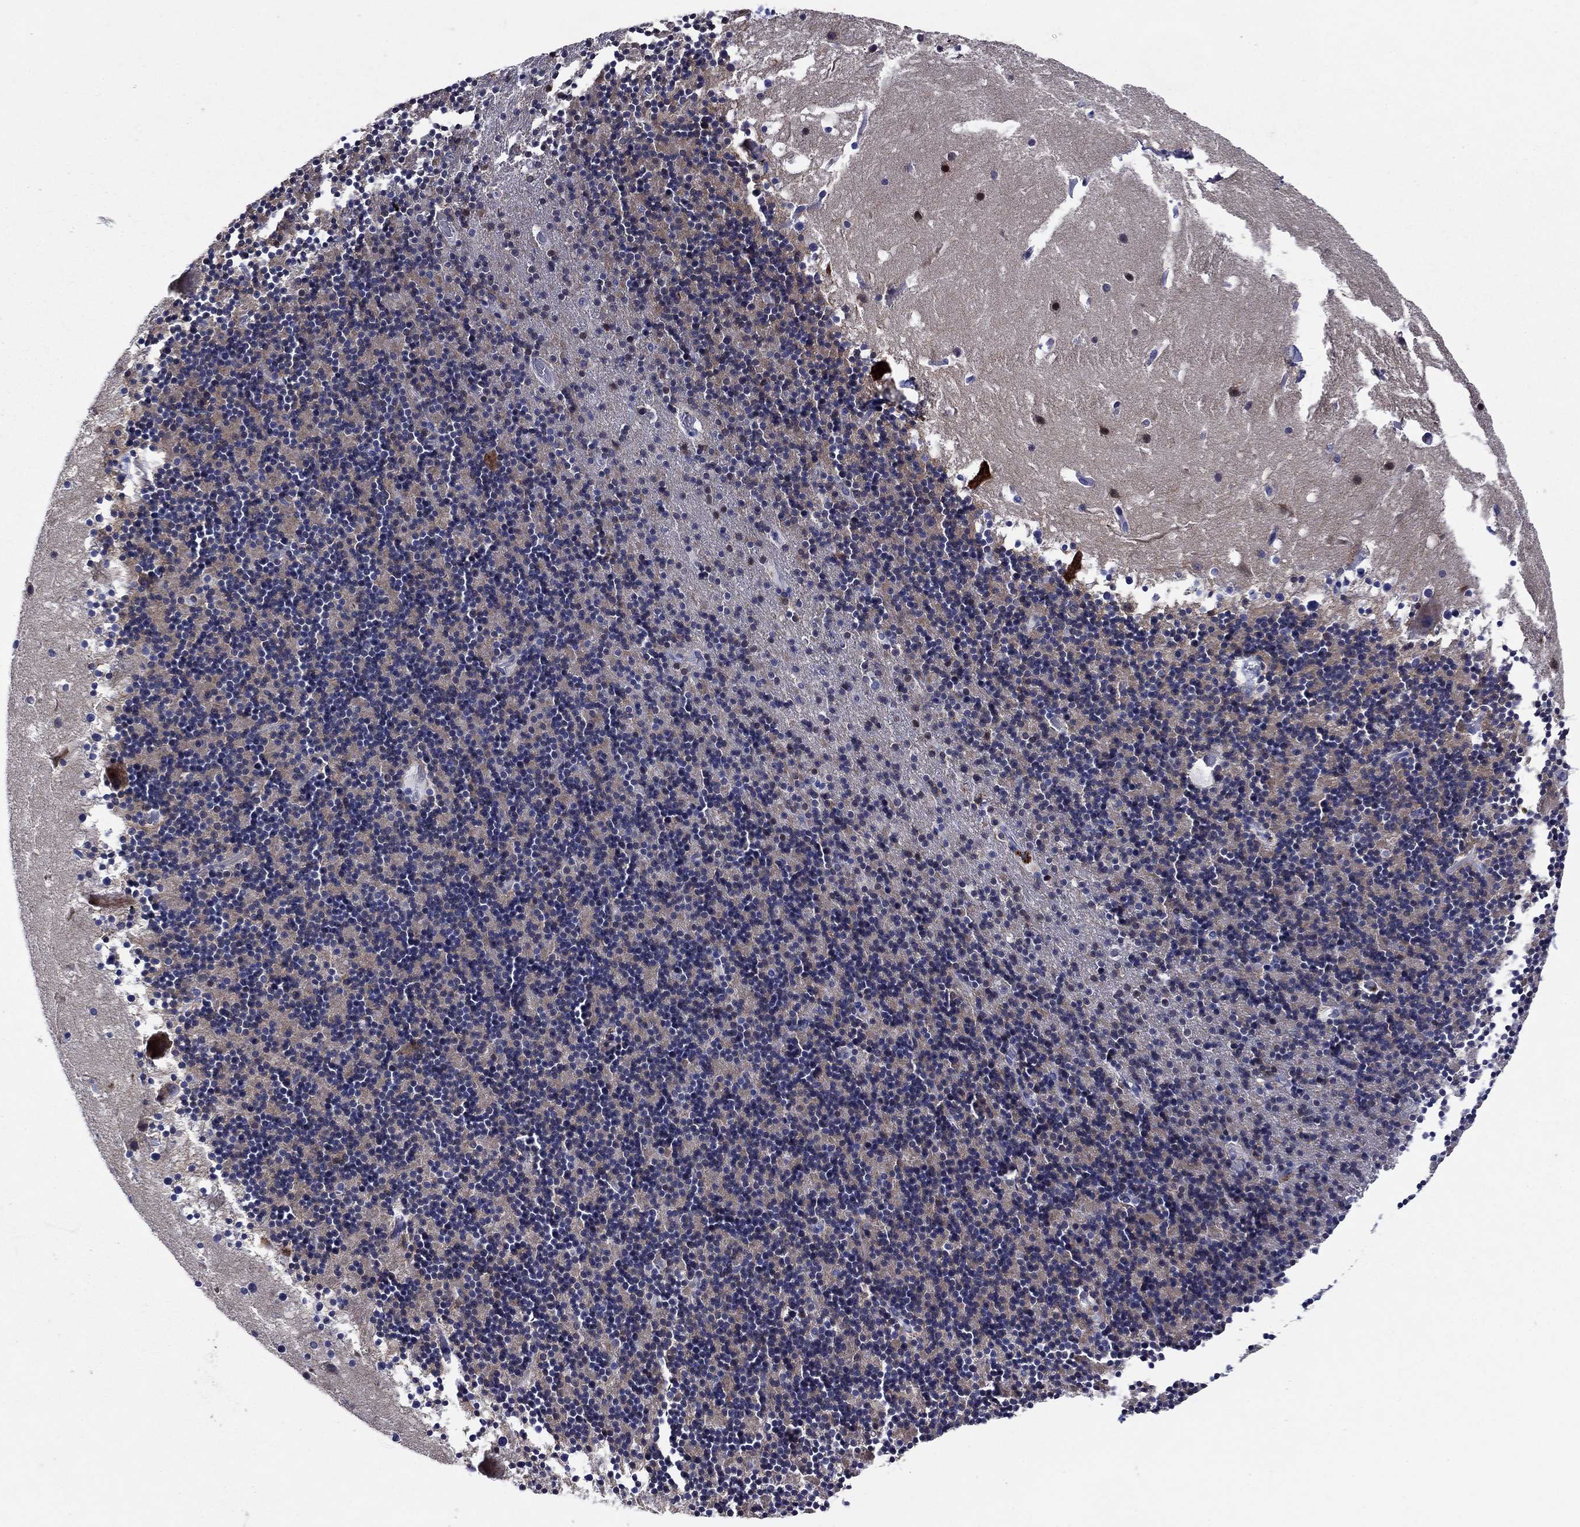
{"staining": {"intensity": "negative", "quantity": "none", "location": "none"}, "tissue": "cerebellum", "cell_type": "Cells in granular layer", "image_type": "normal", "snomed": [{"axis": "morphology", "description": "Normal tissue, NOS"}, {"axis": "topography", "description": "Cerebellum"}], "caption": "Immunohistochemistry of benign human cerebellum exhibits no expression in cells in granular layer. (Brightfield microscopy of DAB (3,3'-diaminobenzidine) immunohistochemistry (IHC) at high magnification).", "gene": "PLCL2", "patient": {"sex": "male", "age": 37}}